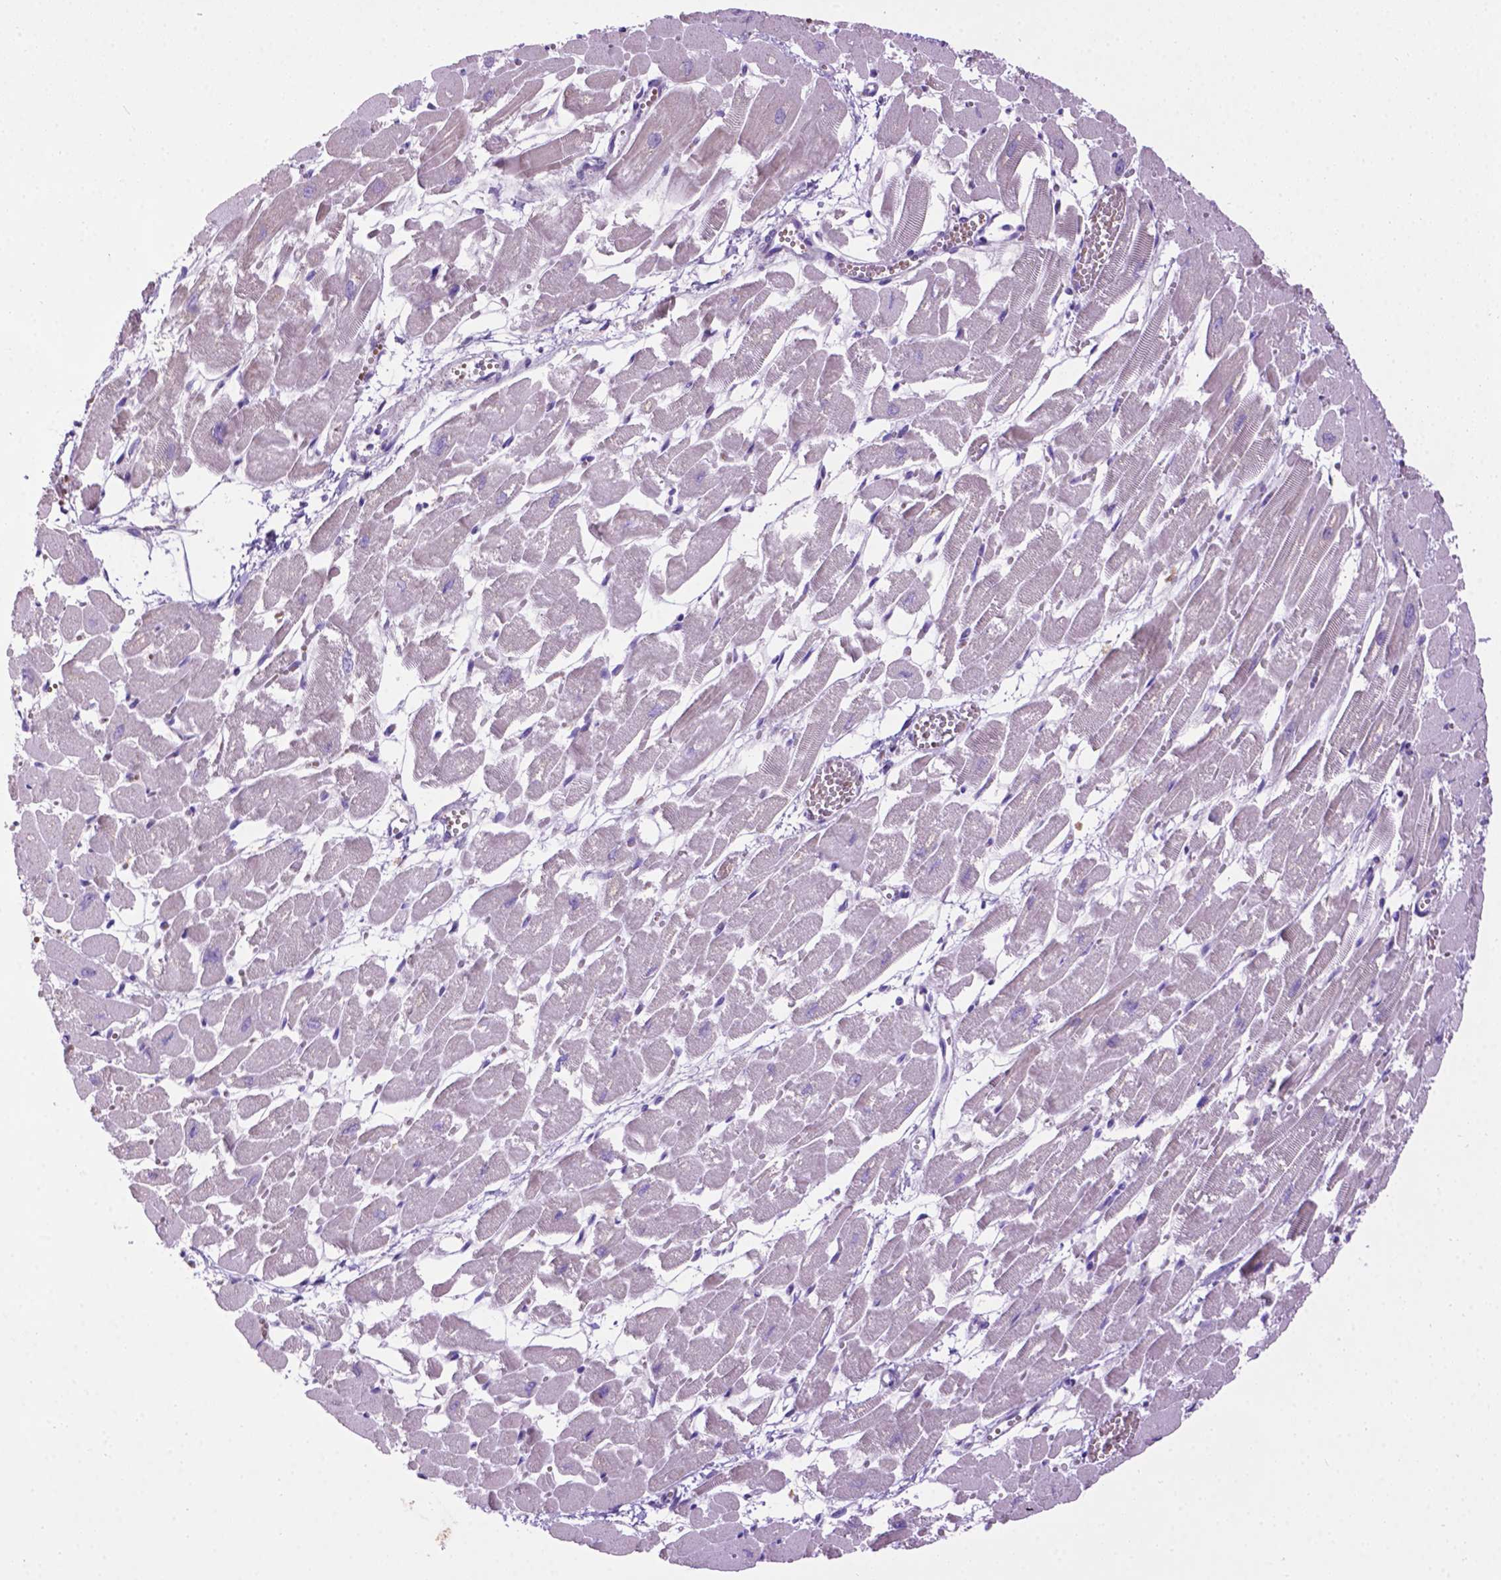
{"staining": {"intensity": "negative", "quantity": "none", "location": "none"}, "tissue": "heart muscle", "cell_type": "Cardiomyocytes", "image_type": "normal", "snomed": [{"axis": "morphology", "description": "Normal tissue, NOS"}, {"axis": "topography", "description": "Heart"}], "caption": "A high-resolution histopathology image shows IHC staining of normal heart muscle, which demonstrates no significant staining in cardiomyocytes.", "gene": "TMEM132E", "patient": {"sex": "female", "age": 52}}